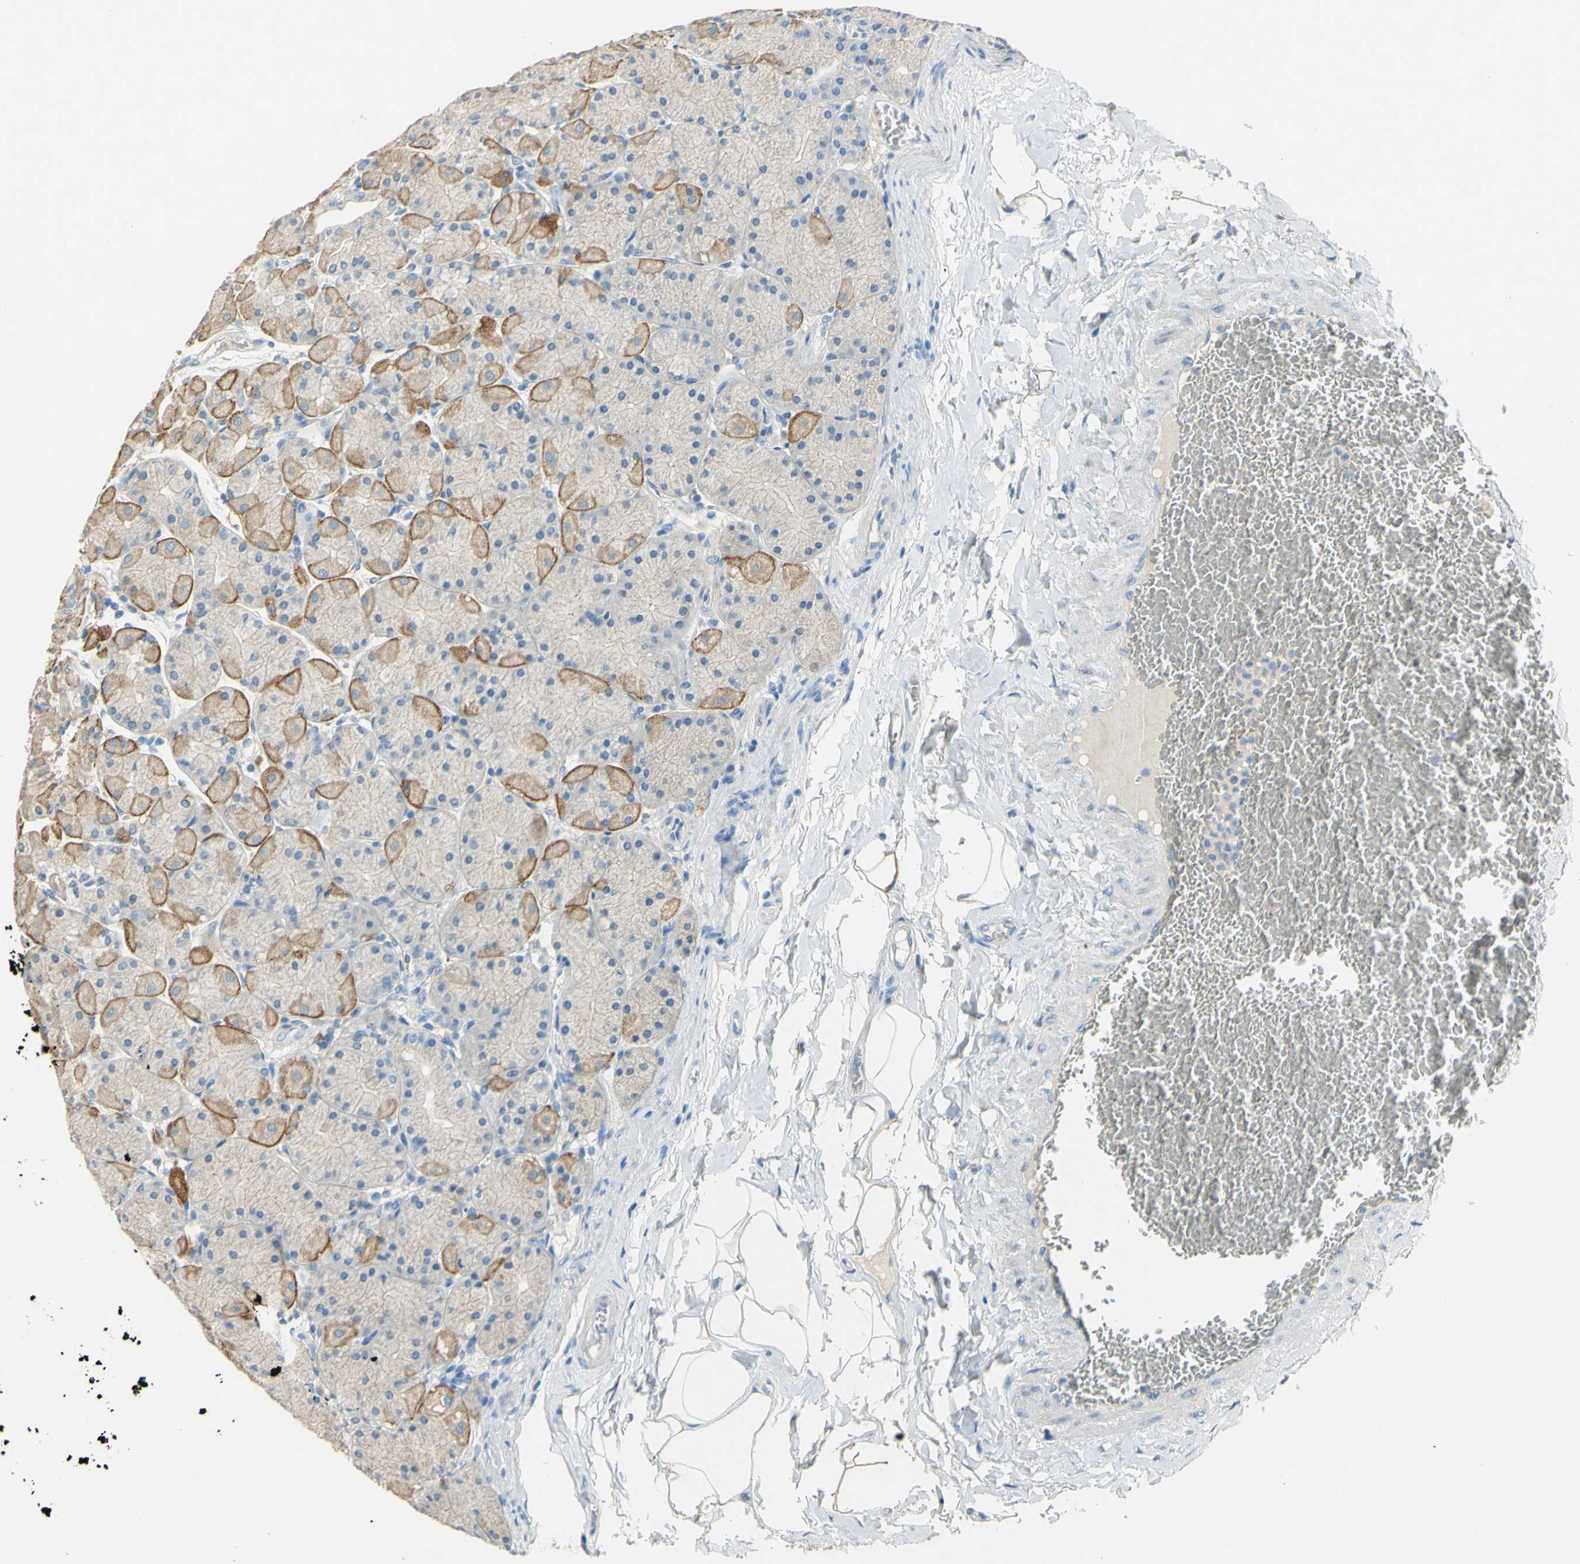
{"staining": {"intensity": "moderate", "quantity": "<25%", "location": "cytoplasmic/membranous"}, "tissue": "stomach", "cell_type": "Glandular cells", "image_type": "normal", "snomed": [{"axis": "morphology", "description": "Normal tissue, NOS"}, {"axis": "topography", "description": "Stomach, upper"}], "caption": "Stomach stained for a protein shows moderate cytoplasmic/membranous positivity in glandular cells. Nuclei are stained in blue.", "gene": "CDH10", "patient": {"sex": "female", "age": 56}}